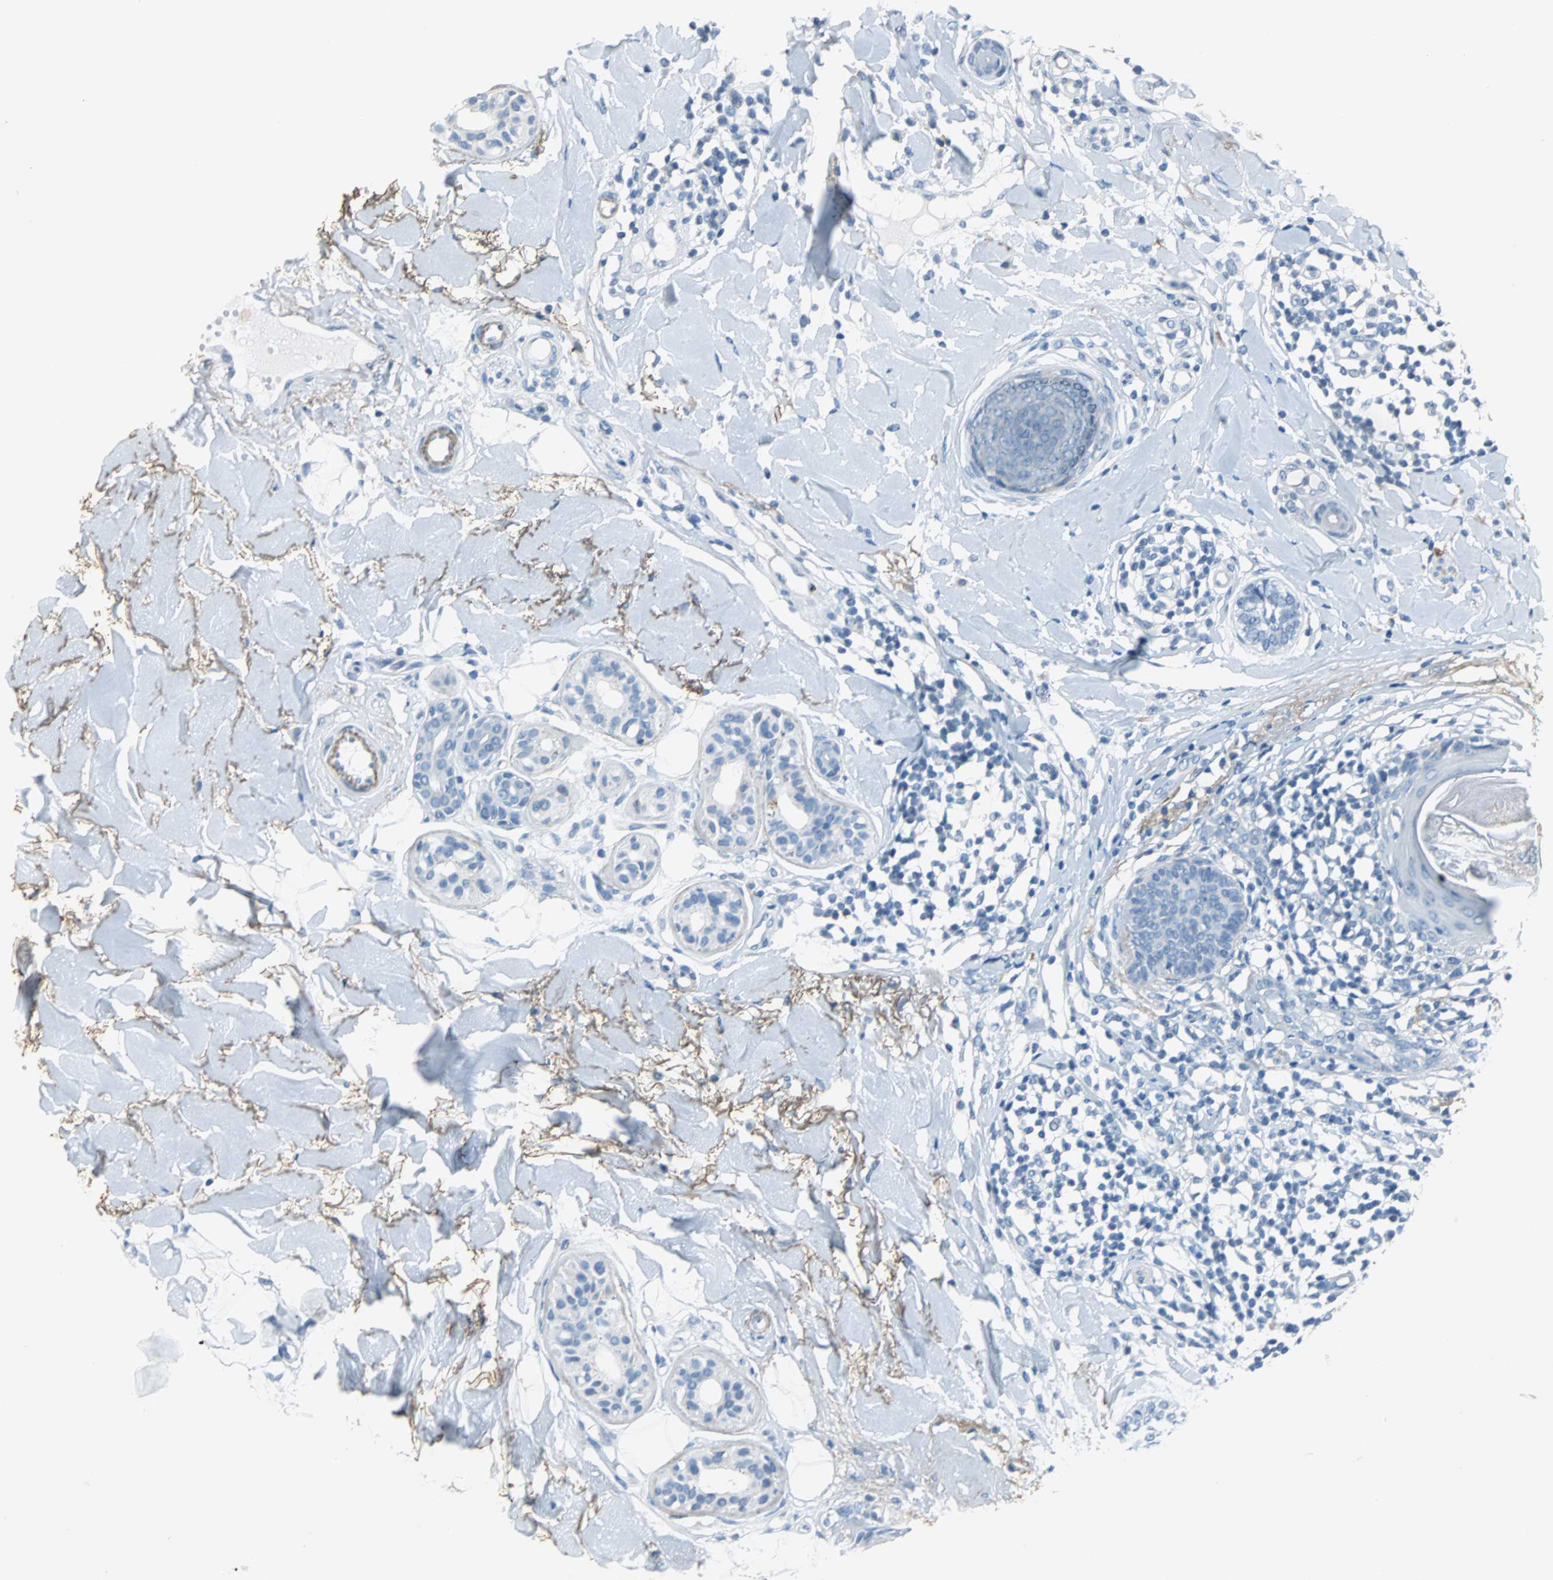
{"staining": {"intensity": "negative", "quantity": "none", "location": "none"}, "tissue": "skin cancer", "cell_type": "Tumor cells", "image_type": "cancer", "snomed": [{"axis": "morphology", "description": "Basal cell carcinoma"}, {"axis": "topography", "description": "Skin"}], "caption": "High power microscopy micrograph of an immunohistochemistry histopathology image of skin cancer, revealing no significant expression in tumor cells.", "gene": "MUC7", "patient": {"sex": "female", "age": 58}}